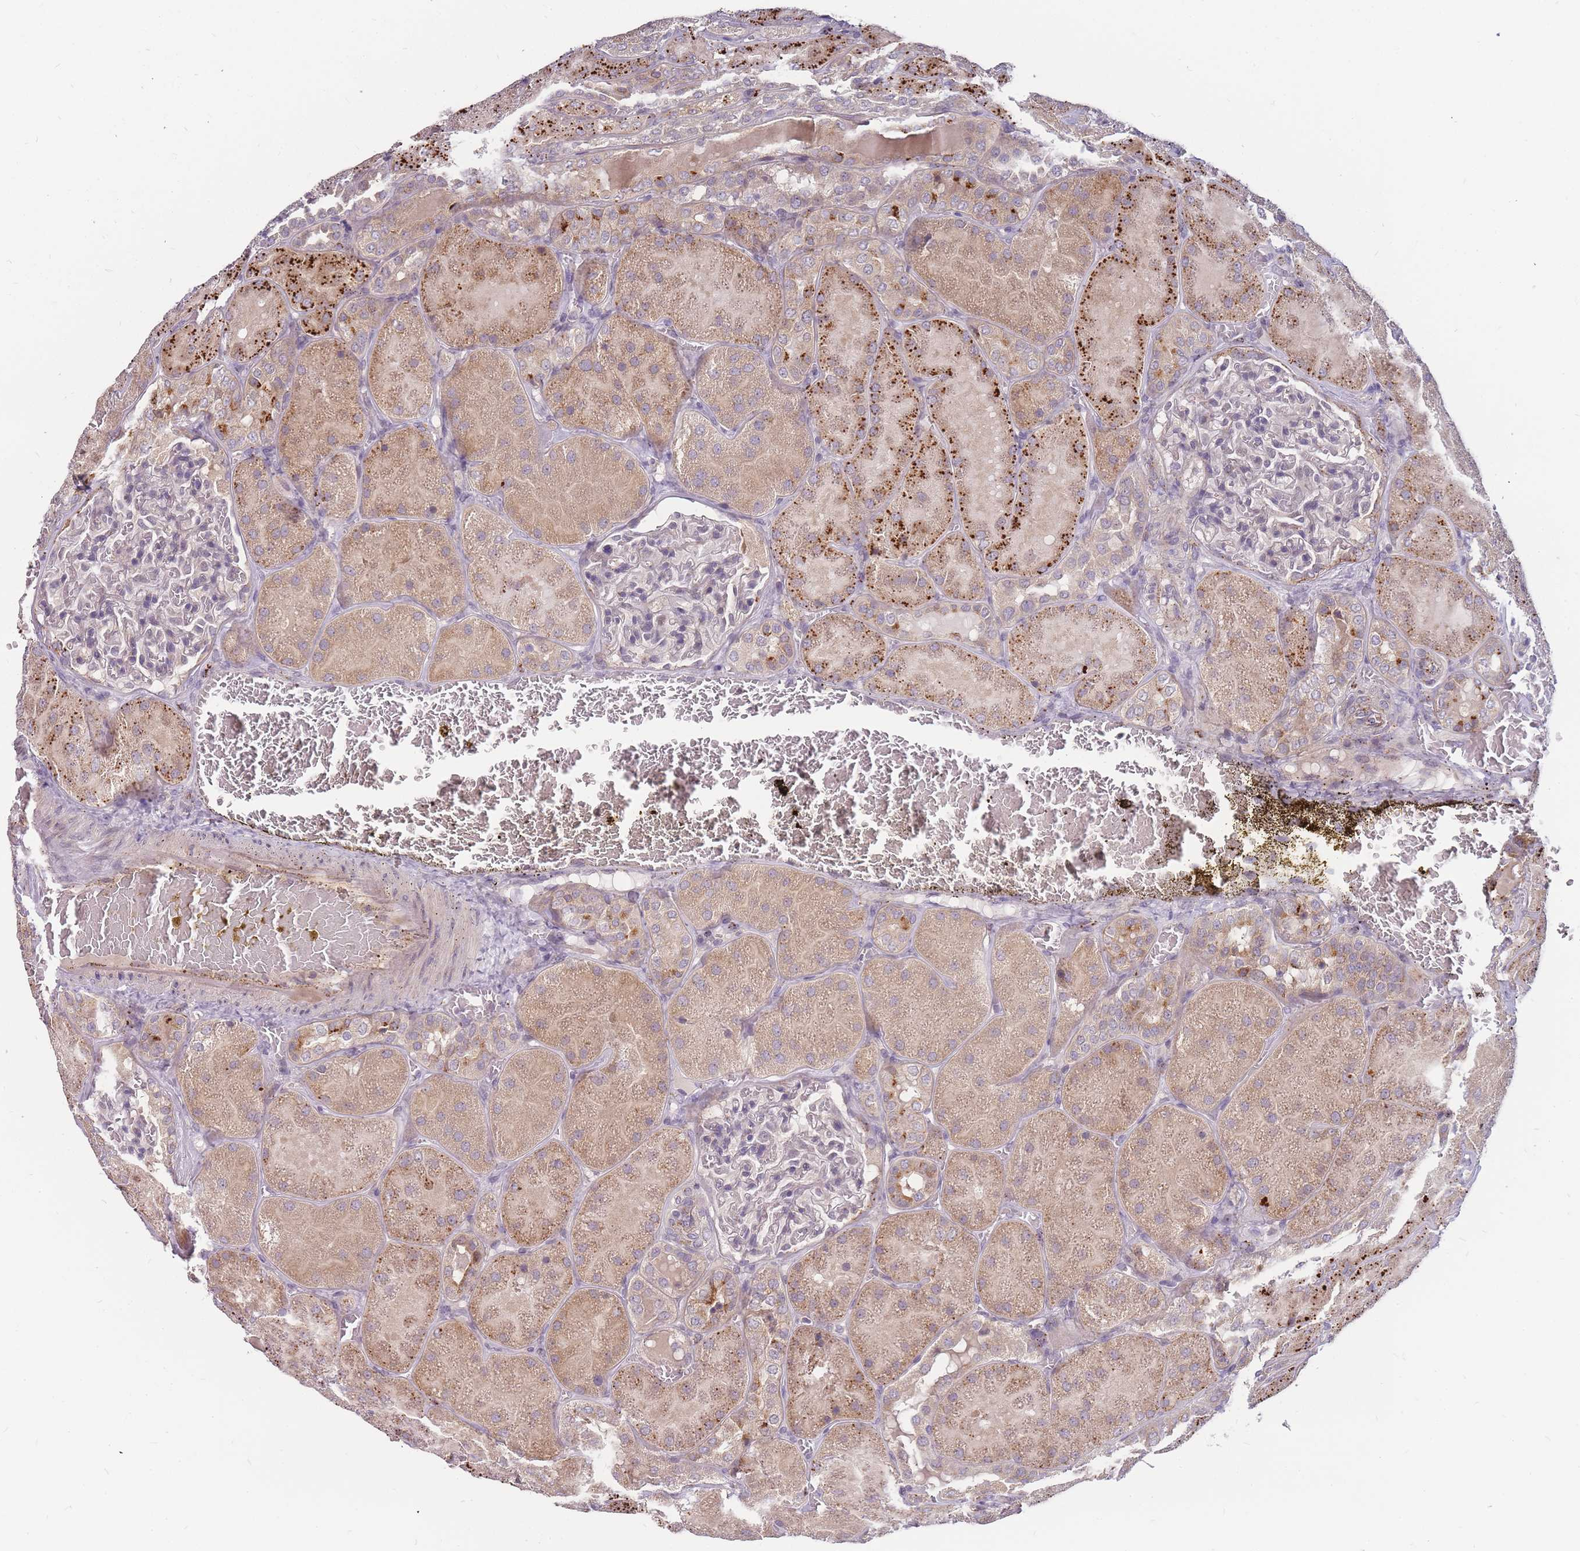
{"staining": {"intensity": "negative", "quantity": "none", "location": "none"}, "tissue": "kidney", "cell_type": "Cells in glomeruli", "image_type": "normal", "snomed": [{"axis": "morphology", "description": "Normal tissue, NOS"}, {"axis": "topography", "description": "Kidney"}], "caption": "The micrograph demonstrates no staining of cells in glomeruli in unremarkable kidney. (Brightfield microscopy of DAB (3,3'-diaminobenzidine) immunohistochemistry (IHC) at high magnification).", "gene": "ATG5", "patient": {"sex": "male", "age": 28}}